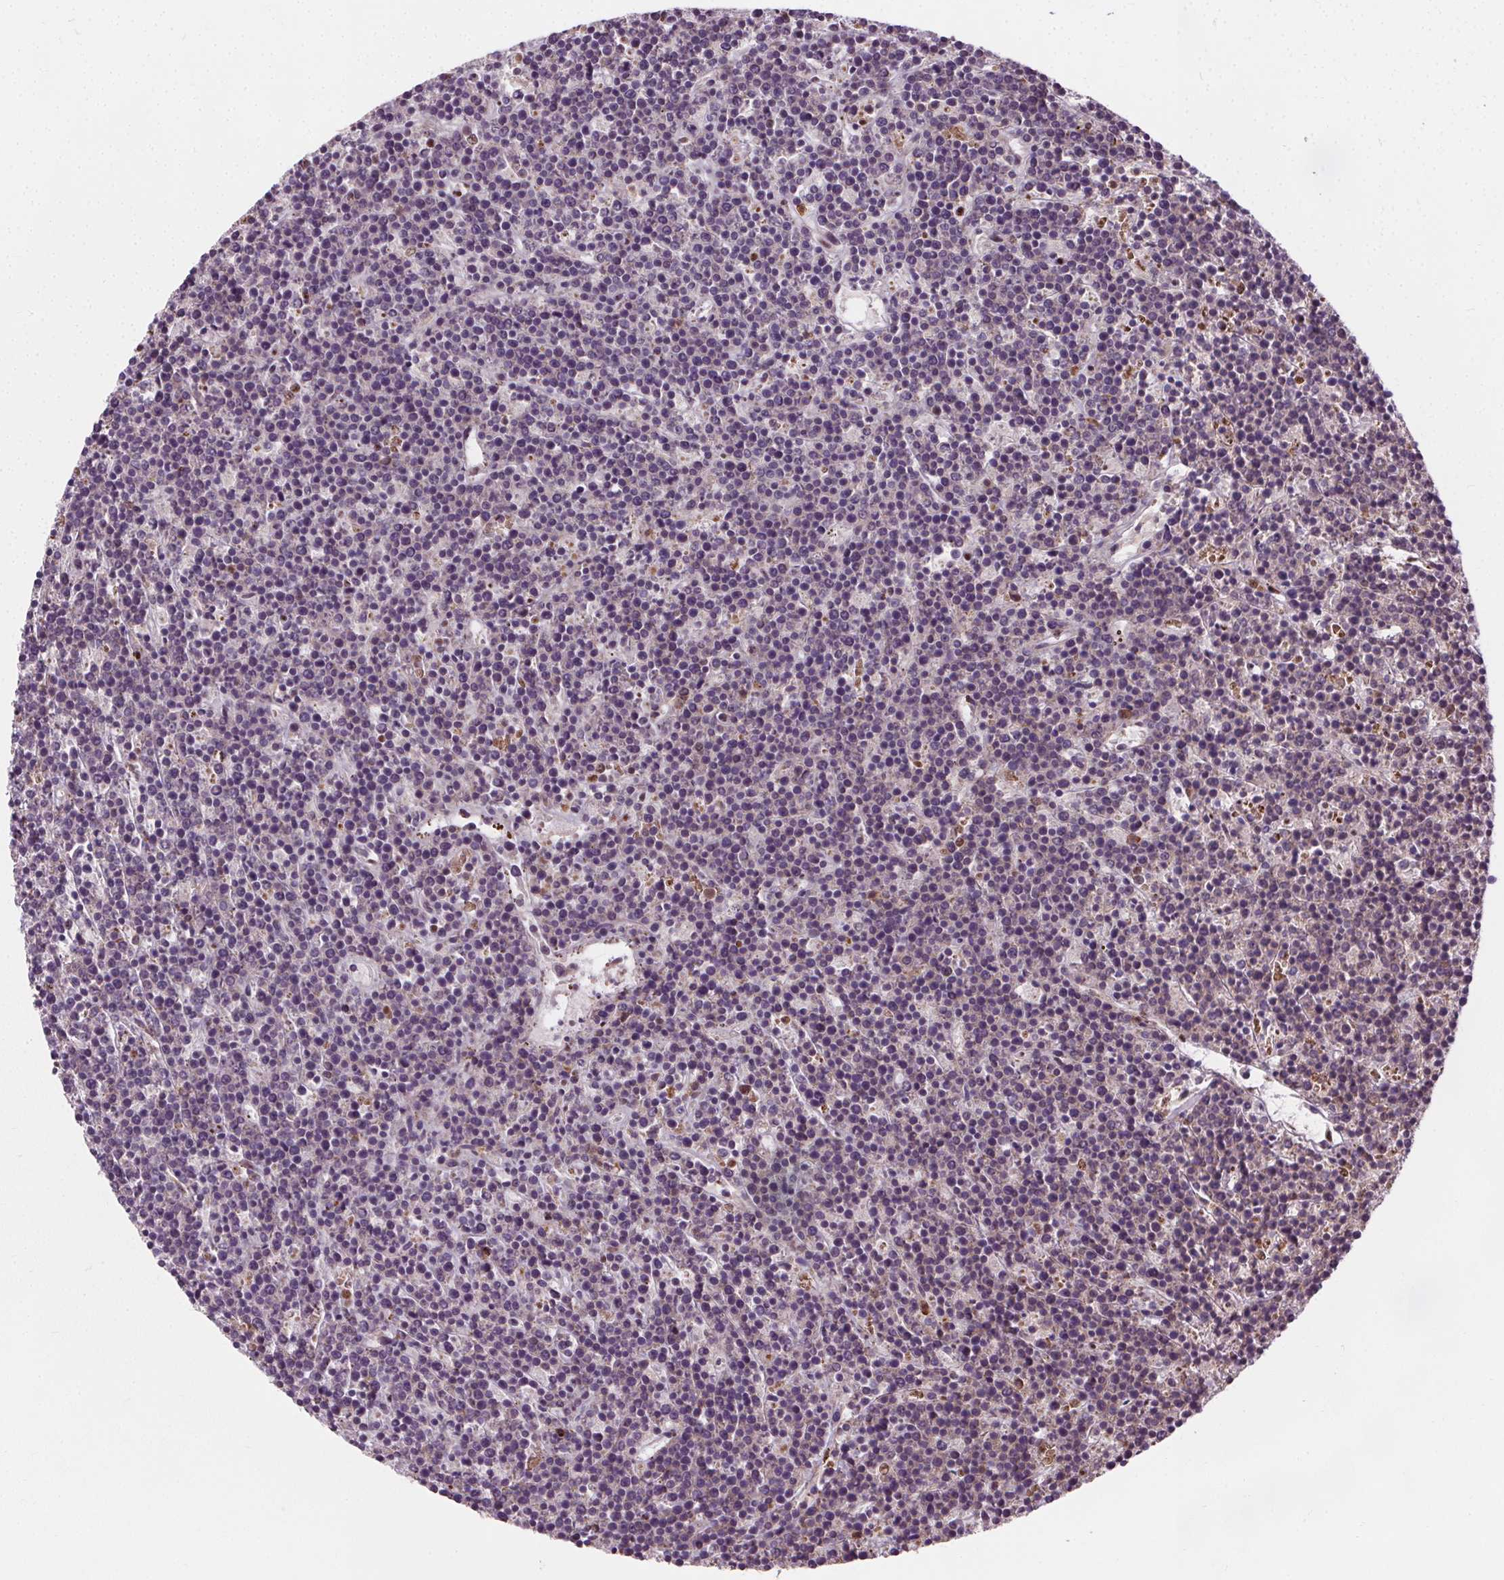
{"staining": {"intensity": "negative", "quantity": "none", "location": "none"}, "tissue": "lymphoma", "cell_type": "Tumor cells", "image_type": "cancer", "snomed": [{"axis": "morphology", "description": "Malignant lymphoma, non-Hodgkin's type, High grade"}, {"axis": "topography", "description": "Ovary"}], "caption": "IHC histopathology image of neoplastic tissue: human lymphoma stained with DAB shows no significant protein staining in tumor cells. The staining is performed using DAB (3,3'-diaminobenzidine) brown chromogen with nuclei counter-stained in using hematoxylin.", "gene": "CEBPA", "patient": {"sex": "female", "age": 56}}